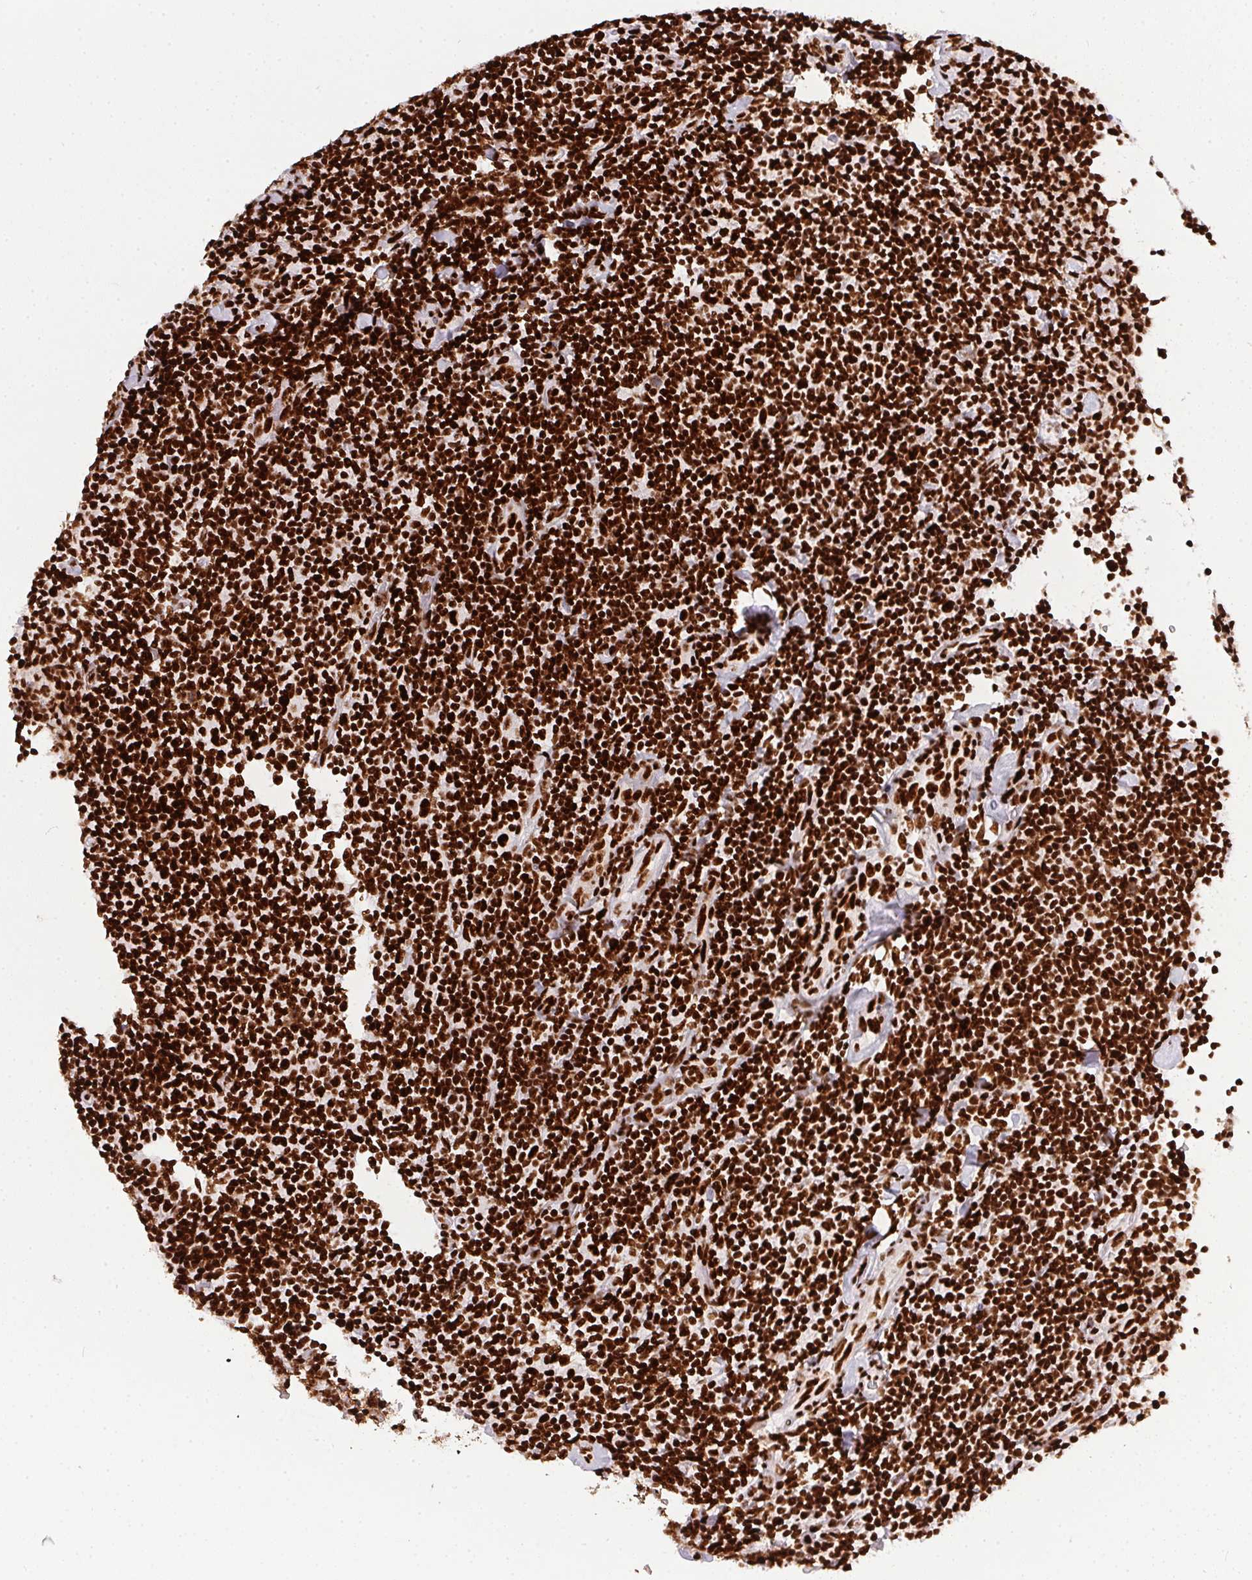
{"staining": {"intensity": "strong", "quantity": ">75%", "location": "nuclear"}, "tissue": "lymphoma", "cell_type": "Tumor cells", "image_type": "cancer", "snomed": [{"axis": "morphology", "description": "Malignant lymphoma, non-Hodgkin's type, Low grade"}, {"axis": "topography", "description": "Lymph node"}], "caption": "Immunohistochemistry of human lymphoma displays high levels of strong nuclear expression in approximately >75% of tumor cells.", "gene": "PAGE3", "patient": {"sex": "male", "age": 52}}